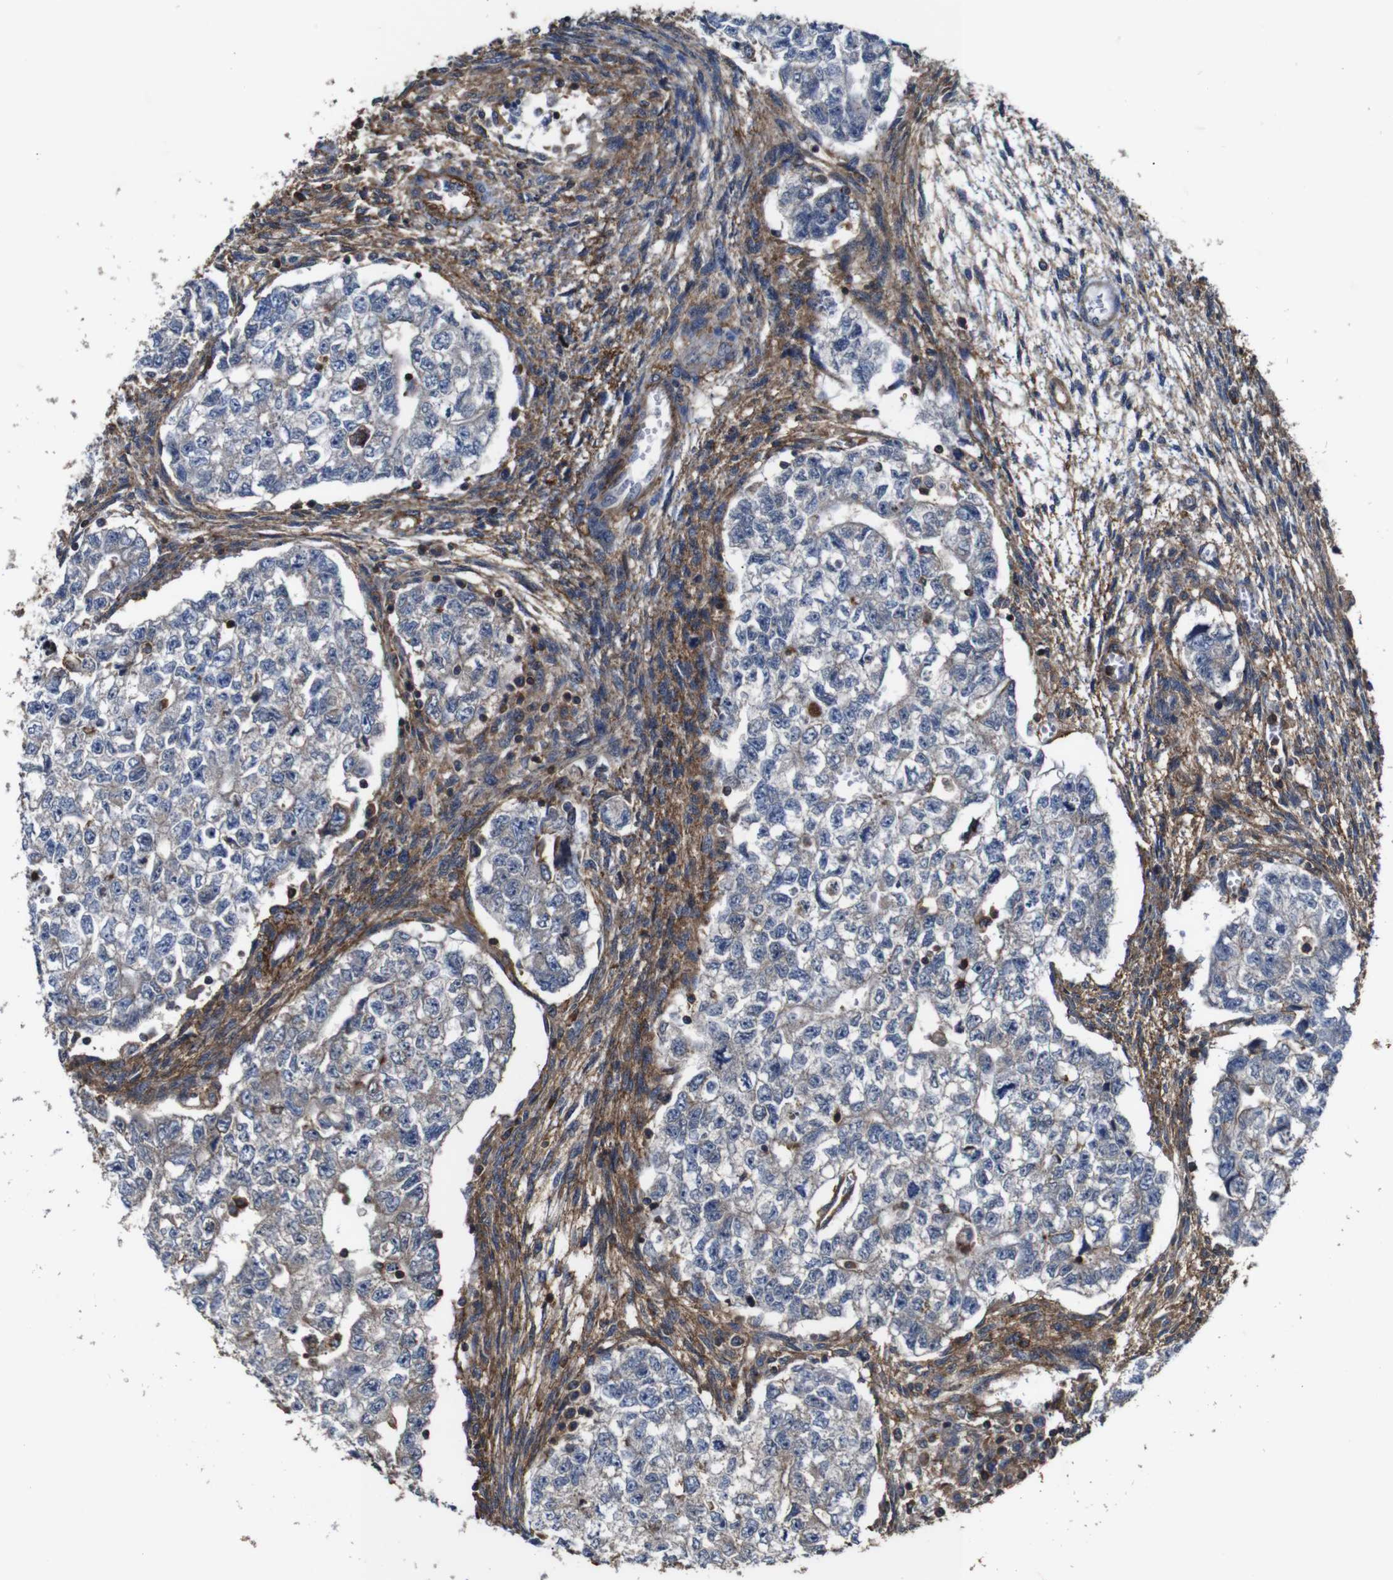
{"staining": {"intensity": "negative", "quantity": "none", "location": "none"}, "tissue": "testis cancer", "cell_type": "Tumor cells", "image_type": "cancer", "snomed": [{"axis": "morphology", "description": "Seminoma, NOS"}, {"axis": "morphology", "description": "Carcinoma, Embryonal, NOS"}, {"axis": "topography", "description": "Testis"}], "caption": "DAB (3,3'-diaminobenzidine) immunohistochemical staining of testis embryonal carcinoma reveals no significant positivity in tumor cells. (Immunohistochemistry (ihc), brightfield microscopy, high magnification).", "gene": "PI4KA", "patient": {"sex": "male", "age": 38}}